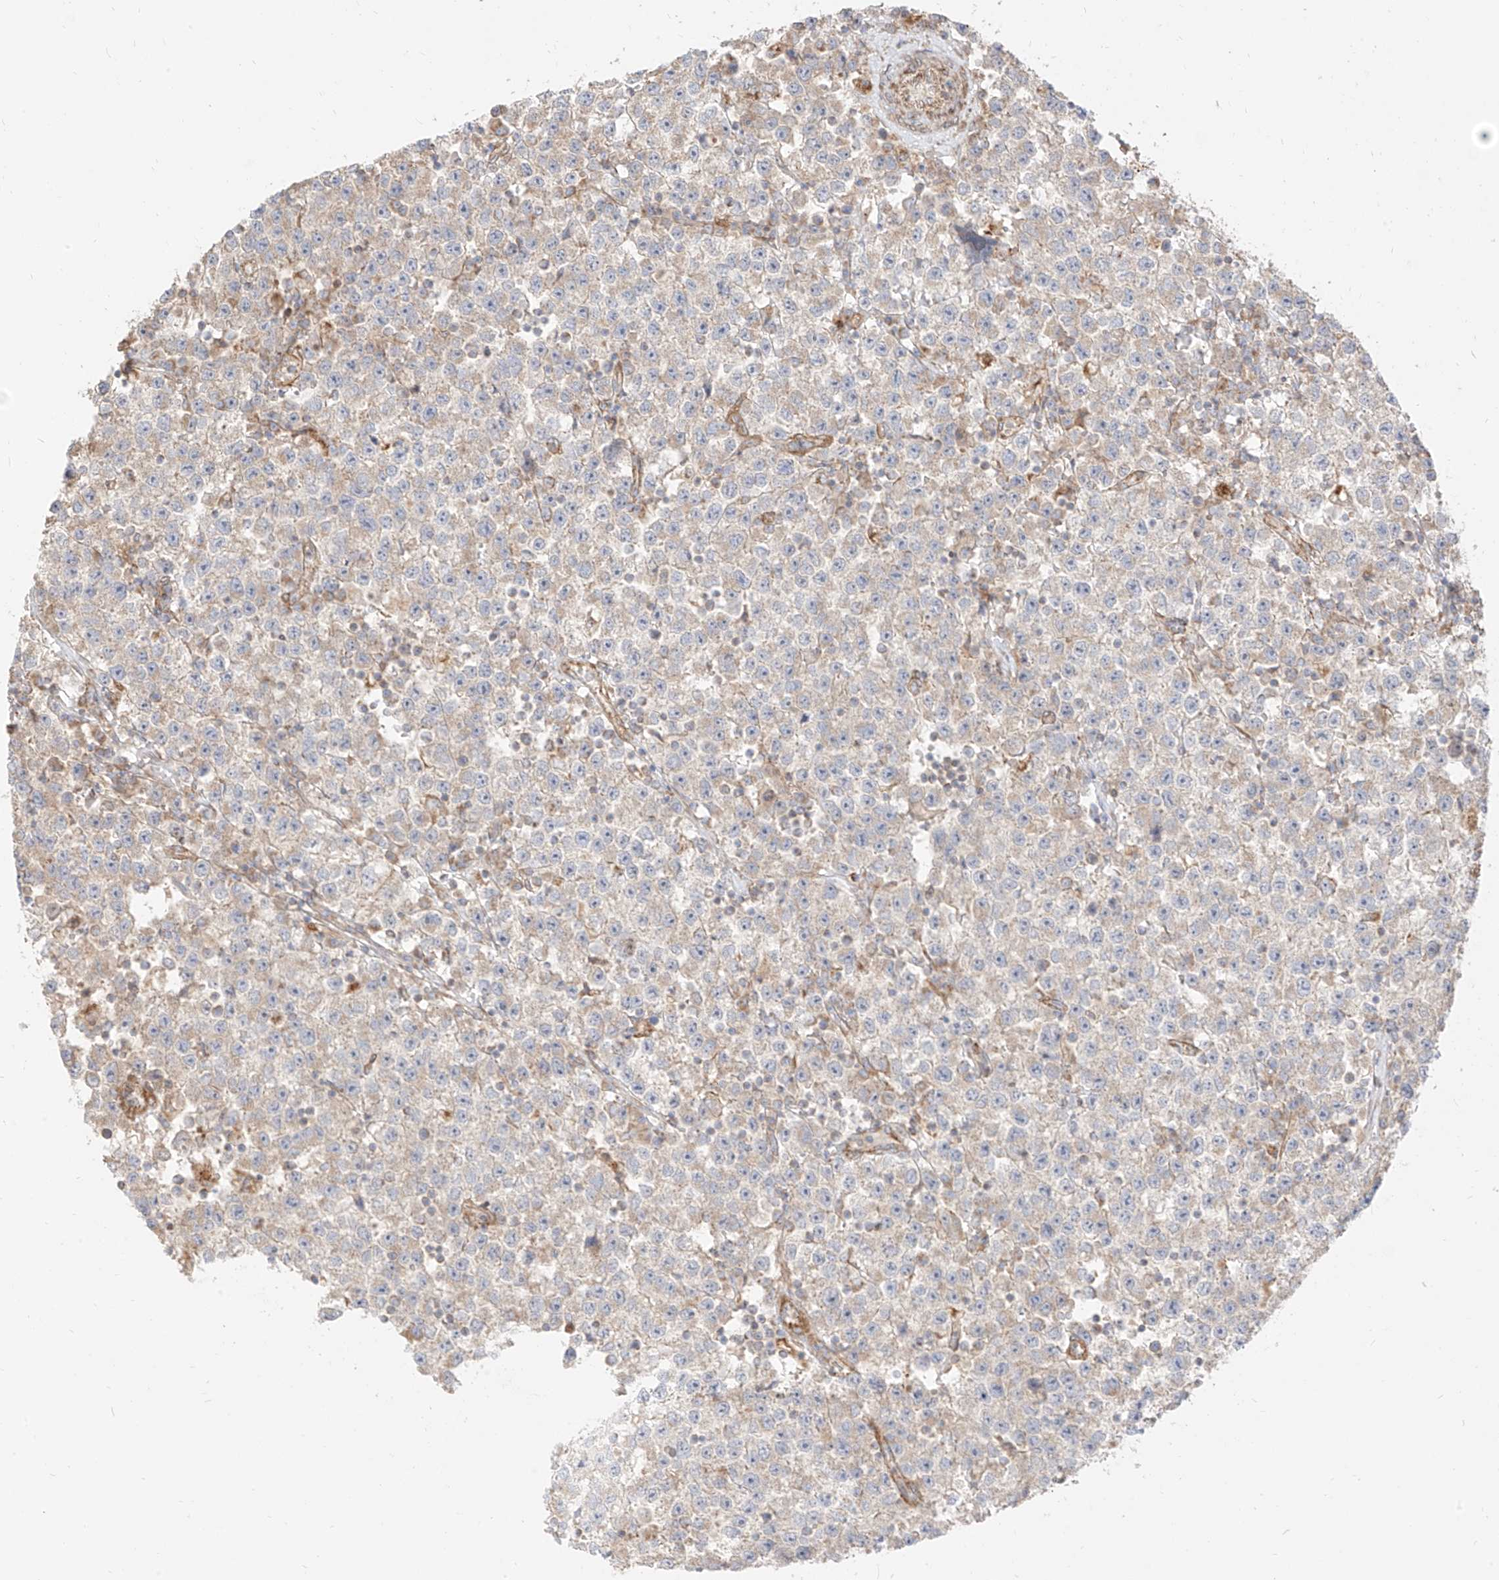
{"staining": {"intensity": "negative", "quantity": "none", "location": "none"}, "tissue": "testis cancer", "cell_type": "Tumor cells", "image_type": "cancer", "snomed": [{"axis": "morphology", "description": "Seminoma, NOS"}, {"axis": "topography", "description": "Testis"}], "caption": "The photomicrograph exhibits no significant expression in tumor cells of seminoma (testis). The staining is performed using DAB brown chromogen with nuclei counter-stained in using hematoxylin.", "gene": "PLCL1", "patient": {"sex": "male", "age": 22}}